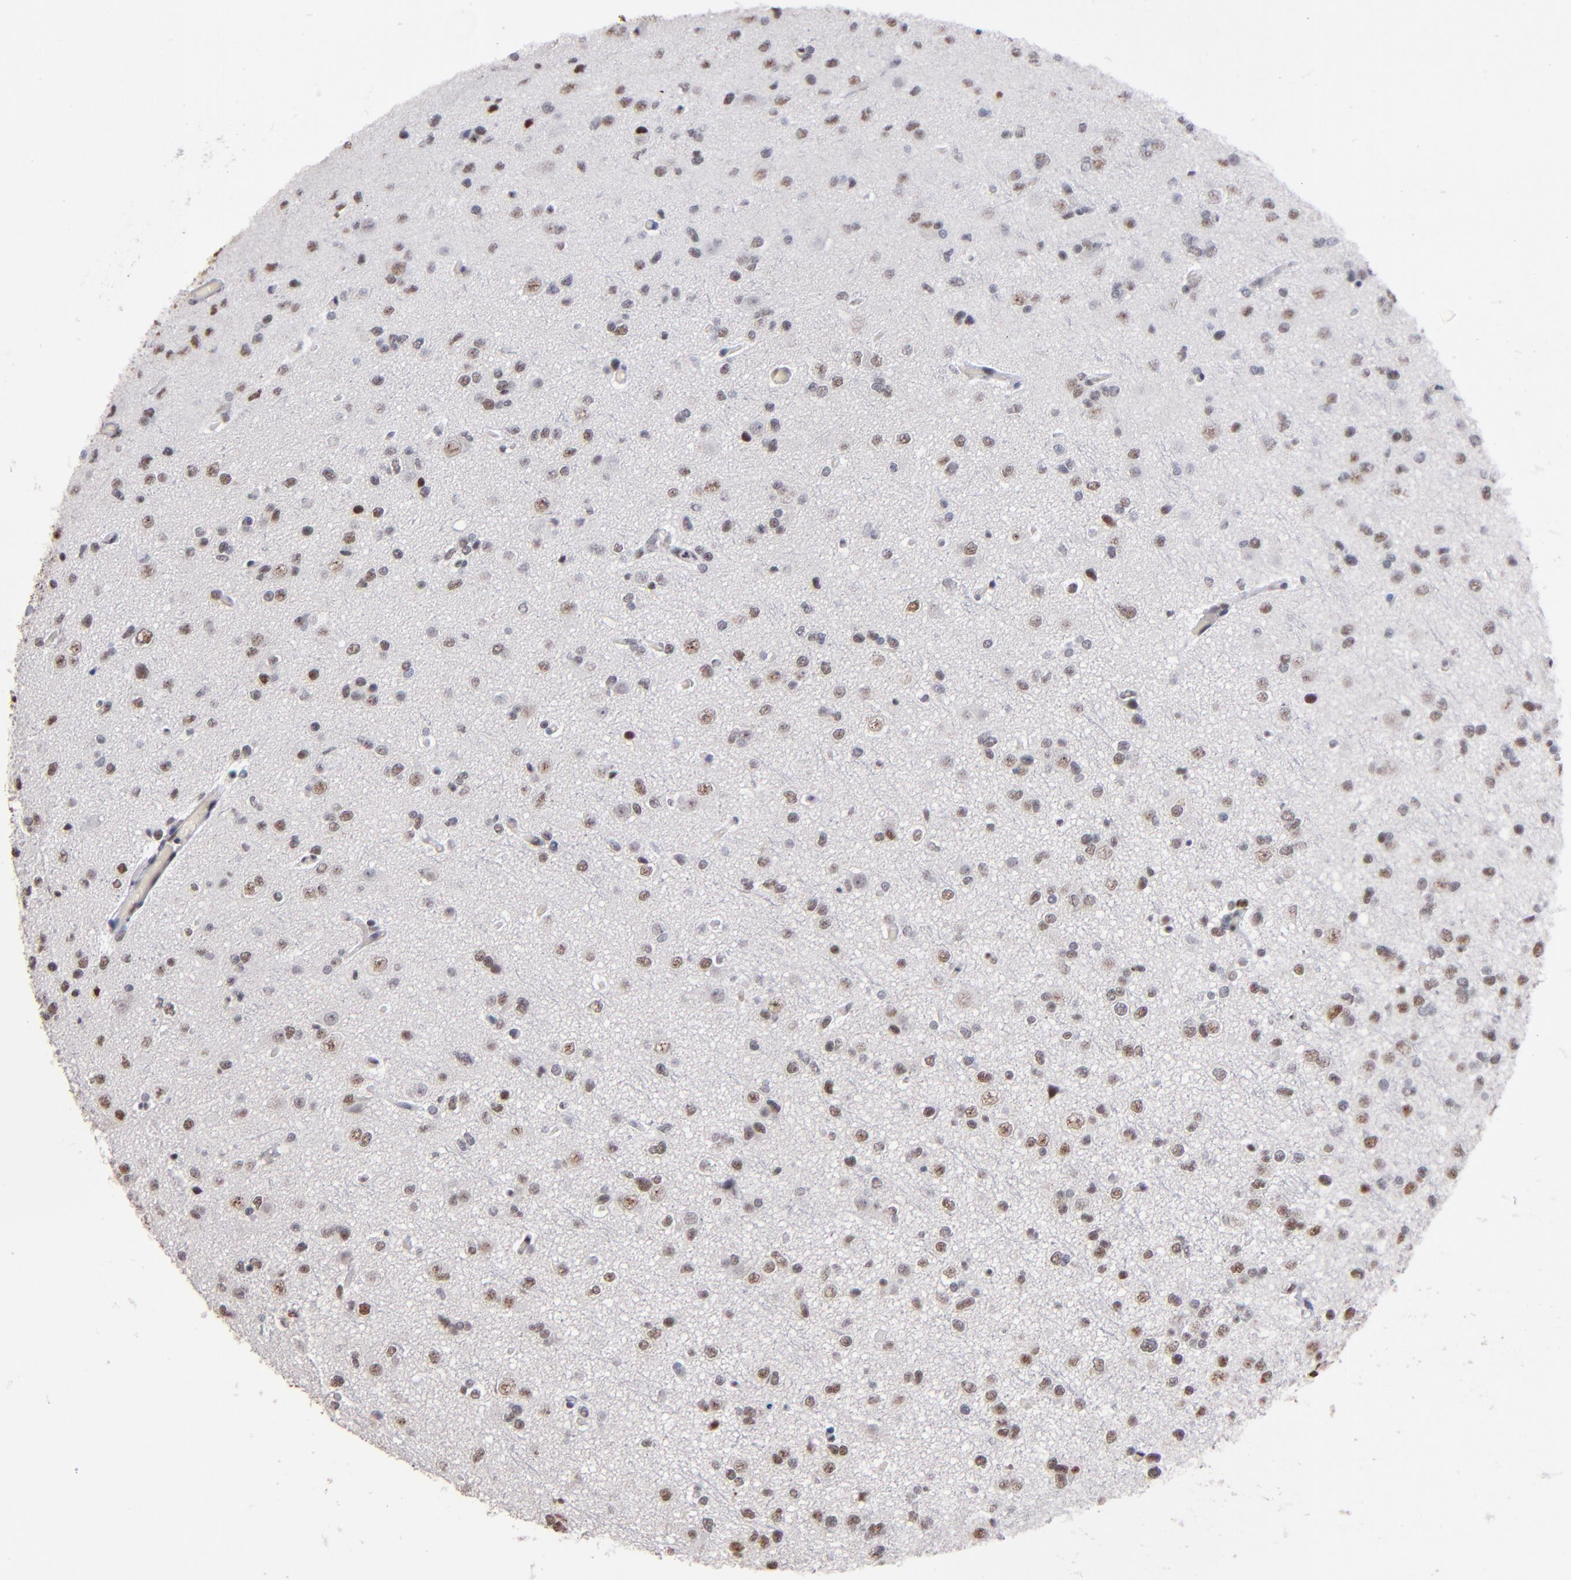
{"staining": {"intensity": "weak", "quantity": "25%-75%", "location": "nuclear"}, "tissue": "glioma", "cell_type": "Tumor cells", "image_type": "cancer", "snomed": [{"axis": "morphology", "description": "Glioma, malignant, Low grade"}, {"axis": "topography", "description": "Brain"}], "caption": "Immunohistochemistry of human malignant low-grade glioma demonstrates low levels of weak nuclear positivity in approximately 25%-75% of tumor cells. (brown staining indicates protein expression, while blue staining denotes nuclei).", "gene": "MN1", "patient": {"sex": "male", "age": 42}}